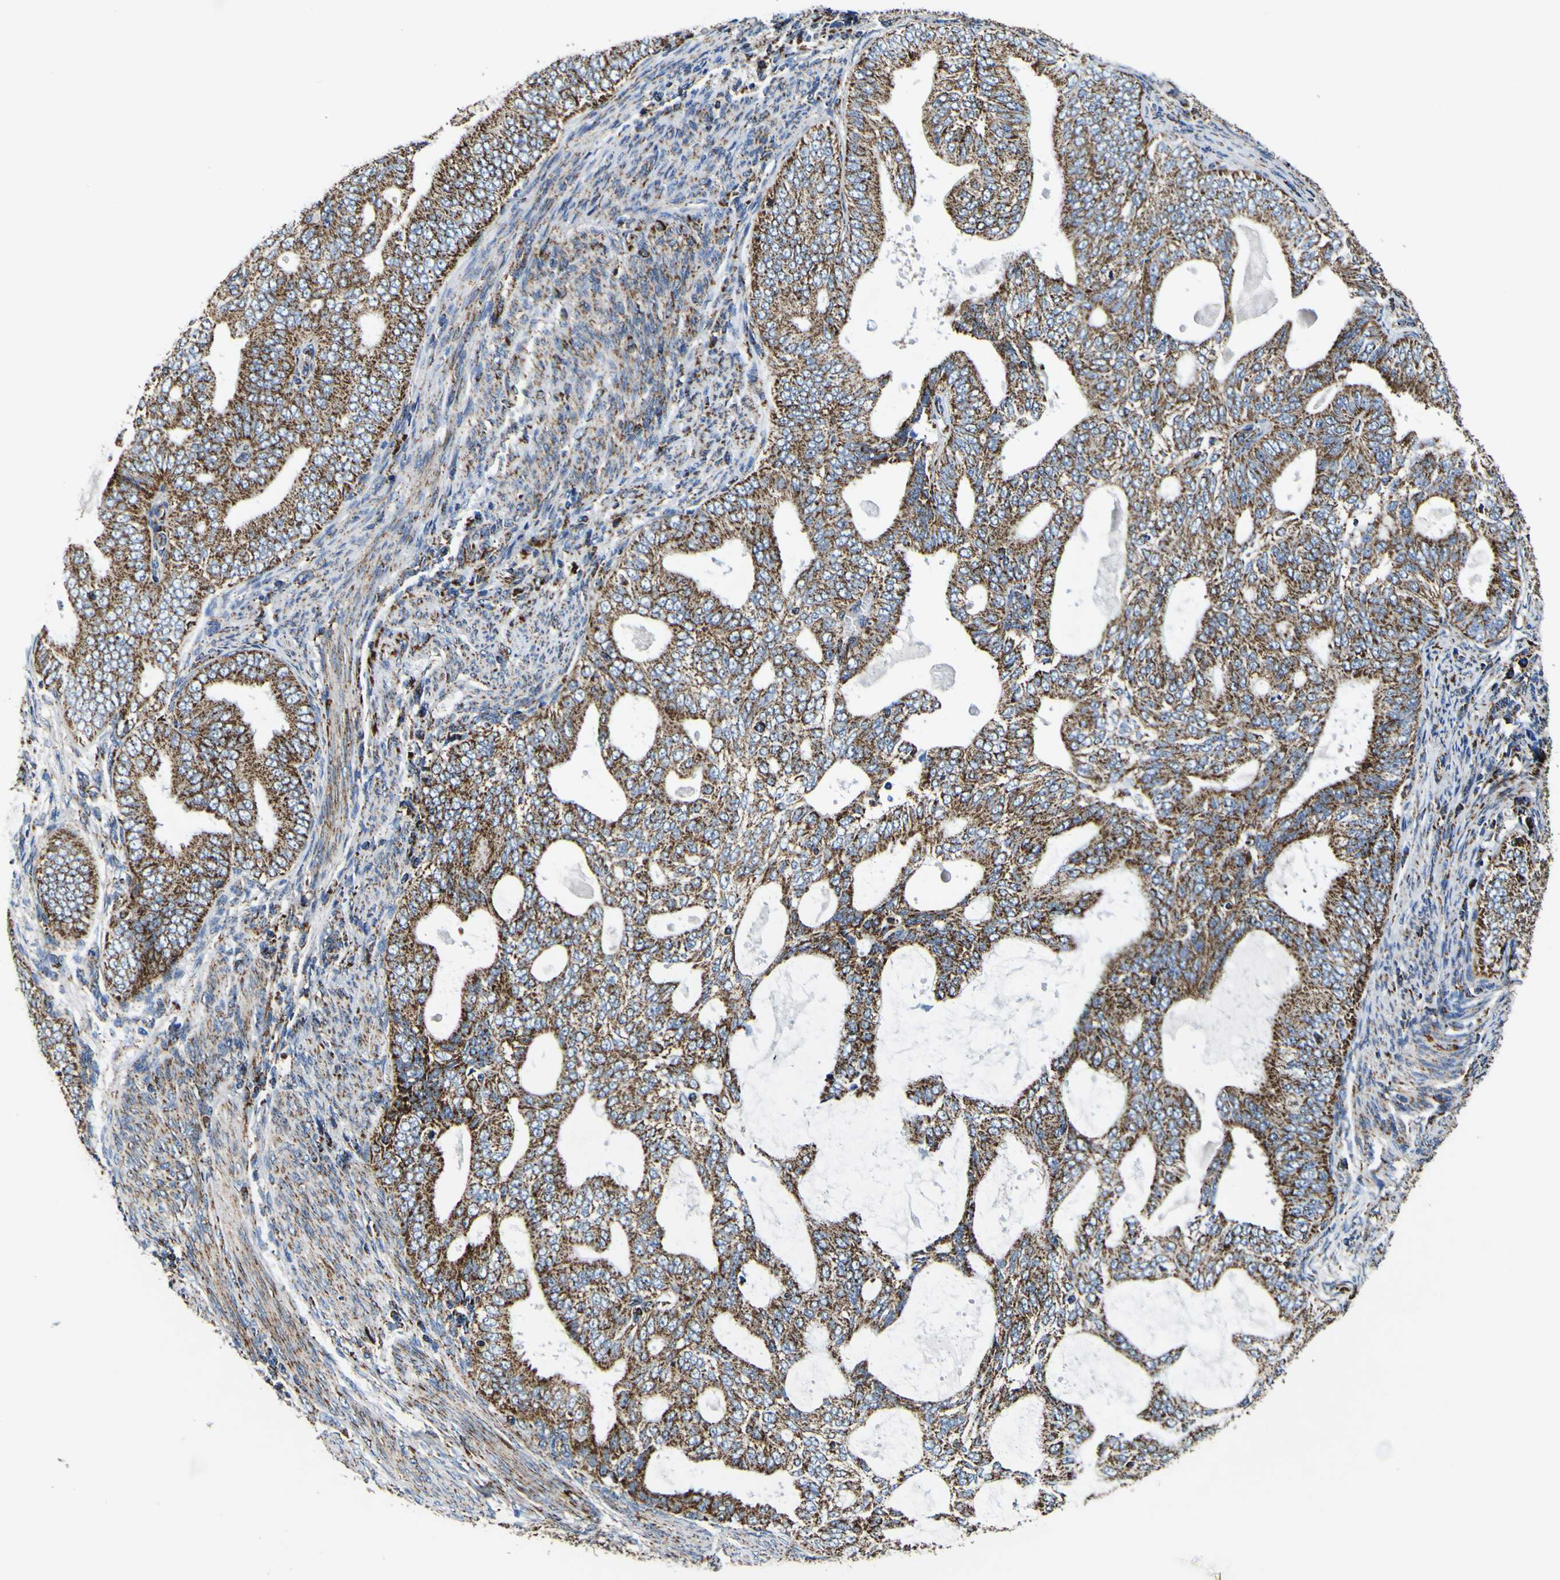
{"staining": {"intensity": "strong", "quantity": ">75%", "location": "cytoplasmic/membranous"}, "tissue": "endometrial cancer", "cell_type": "Tumor cells", "image_type": "cancer", "snomed": [{"axis": "morphology", "description": "Adenocarcinoma, NOS"}, {"axis": "topography", "description": "Endometrium"}], "caption": "Immunohistochemical staining of human endometrial cancer (adenocarcinoma) exhibits high levels of strong cytoplasmic/membranous protein staining in approximately >75% of tumor cells.", "gene": "PTRH2", "patient": {"sex": "female", "age": 58}}